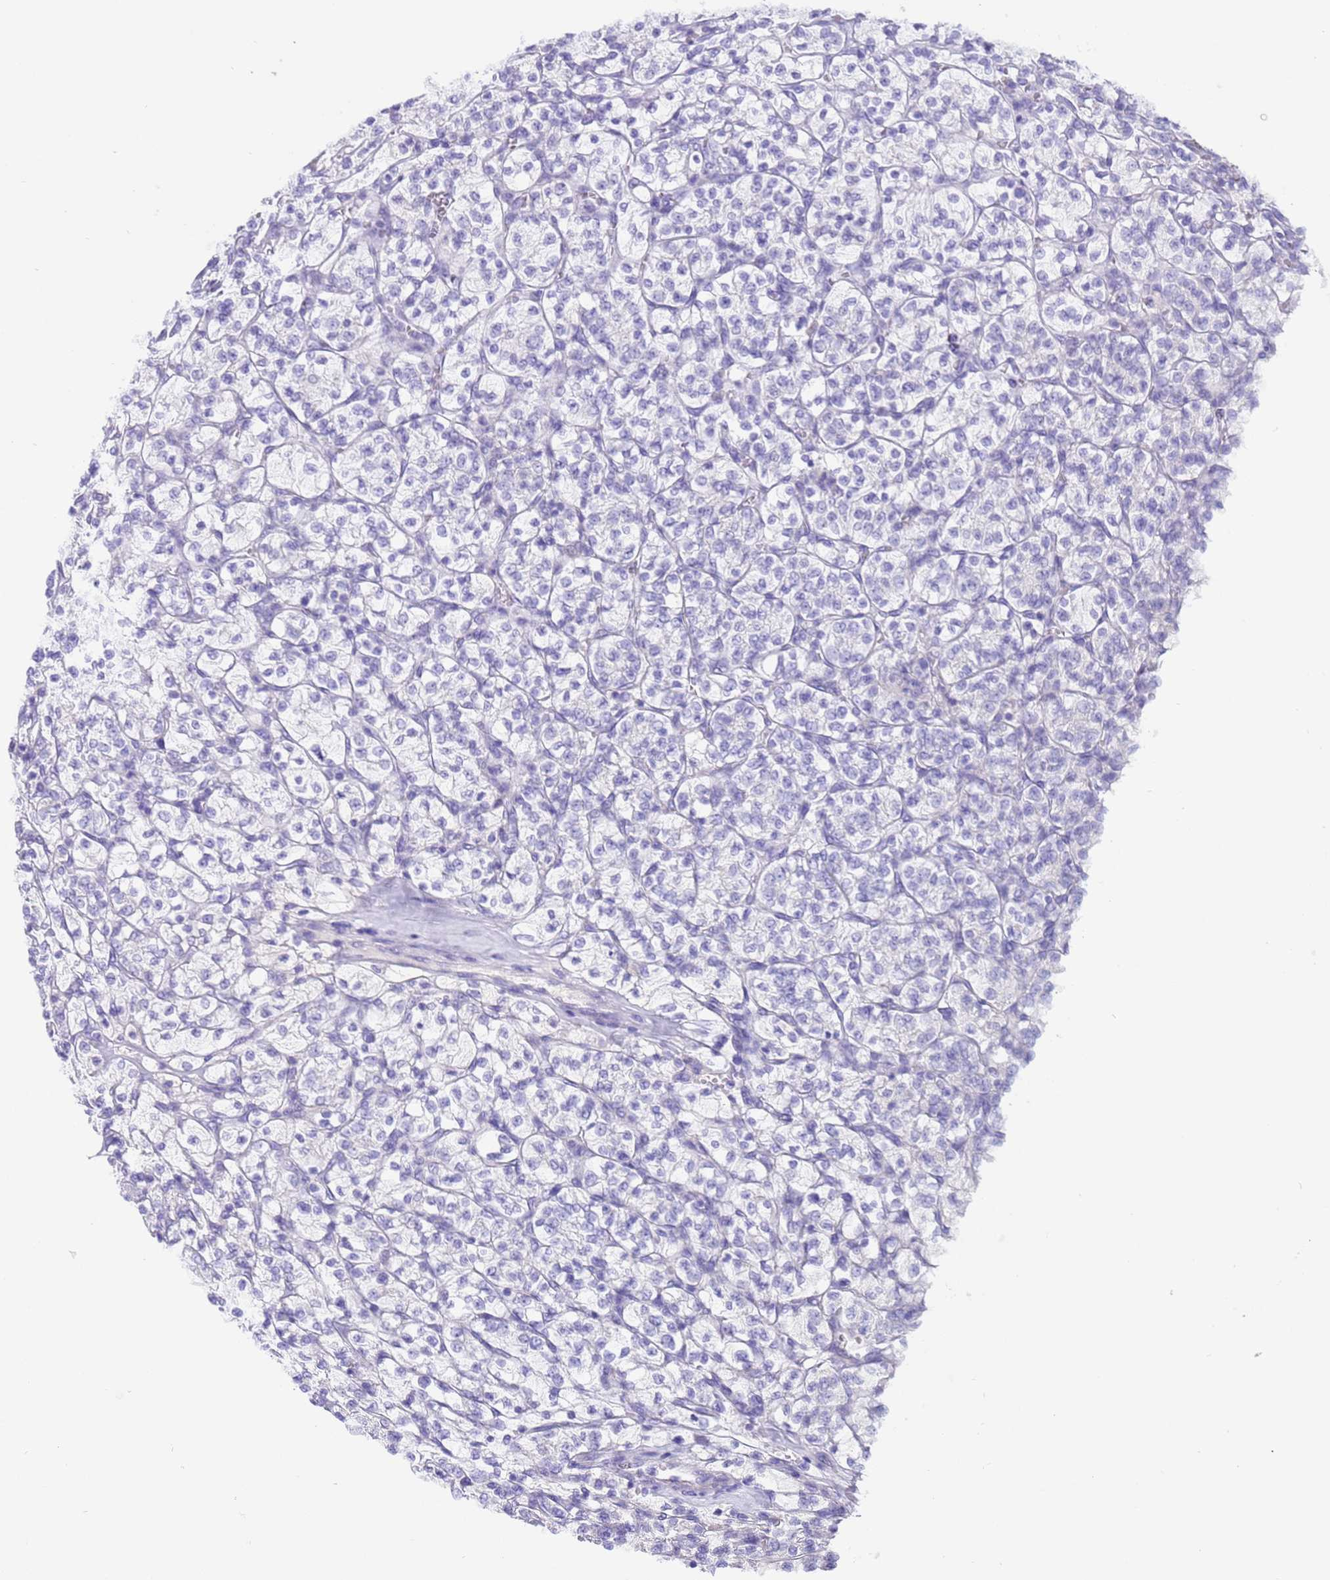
{"staining": {"intensity": "negative", "quantity": "none", "location": "none"}, "tissue": "renal cancer", "cell_type": "Tumor cells", "image_type": "cancer", "snomed": [{"axis": "morphology", "description": "Adenocarcinoma, NOS"}, {"axis": "topography", "description": "Kidney"}], "caption": "IHC of human renal cancer demonstrates no staining in tumor cells. Nuclei are stained in blue.", "gene": "CPB1", "patient": {"sex": "female", "age": 64}}